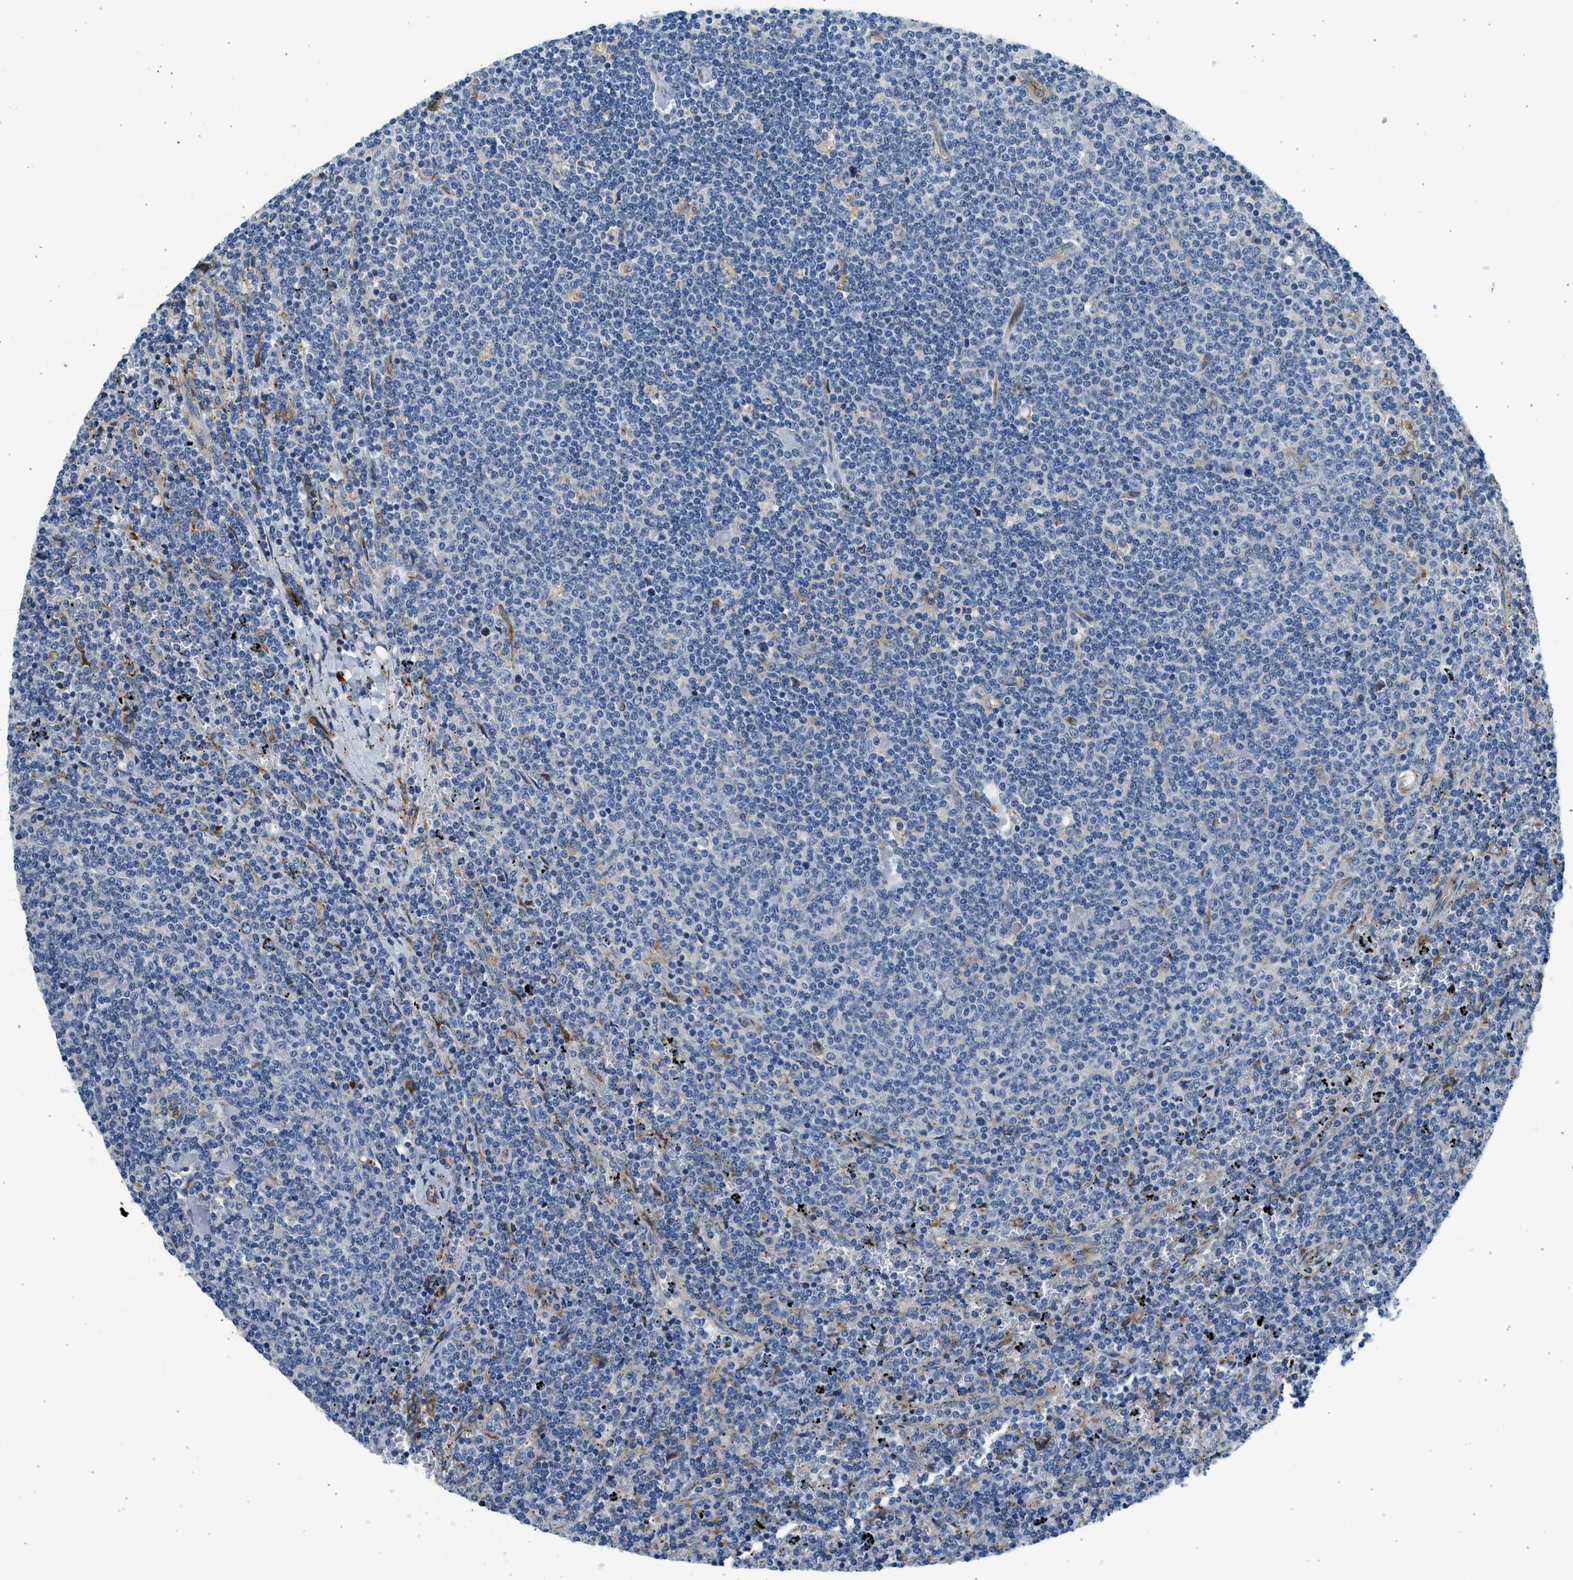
{"staining": {"intensity": "negative", "quantity": "none", "location": "none"}, "tissue": "lymphoma", "cell_type": "Tumor cells", "image_type": "cancer", "snomed": [{"axis": "morphology", "description": "Malignant lymphoma, non-Hodgkin's type, Low grade"}, {"axis": "topography", "description": "Spleen"}], "caption": "Lymphoma stained for a protein using immunohistochemistry (IHC) displays no expression tumor cells.", "gene": "CNTN6", "patient": {"sex": "female", "age": 50}}